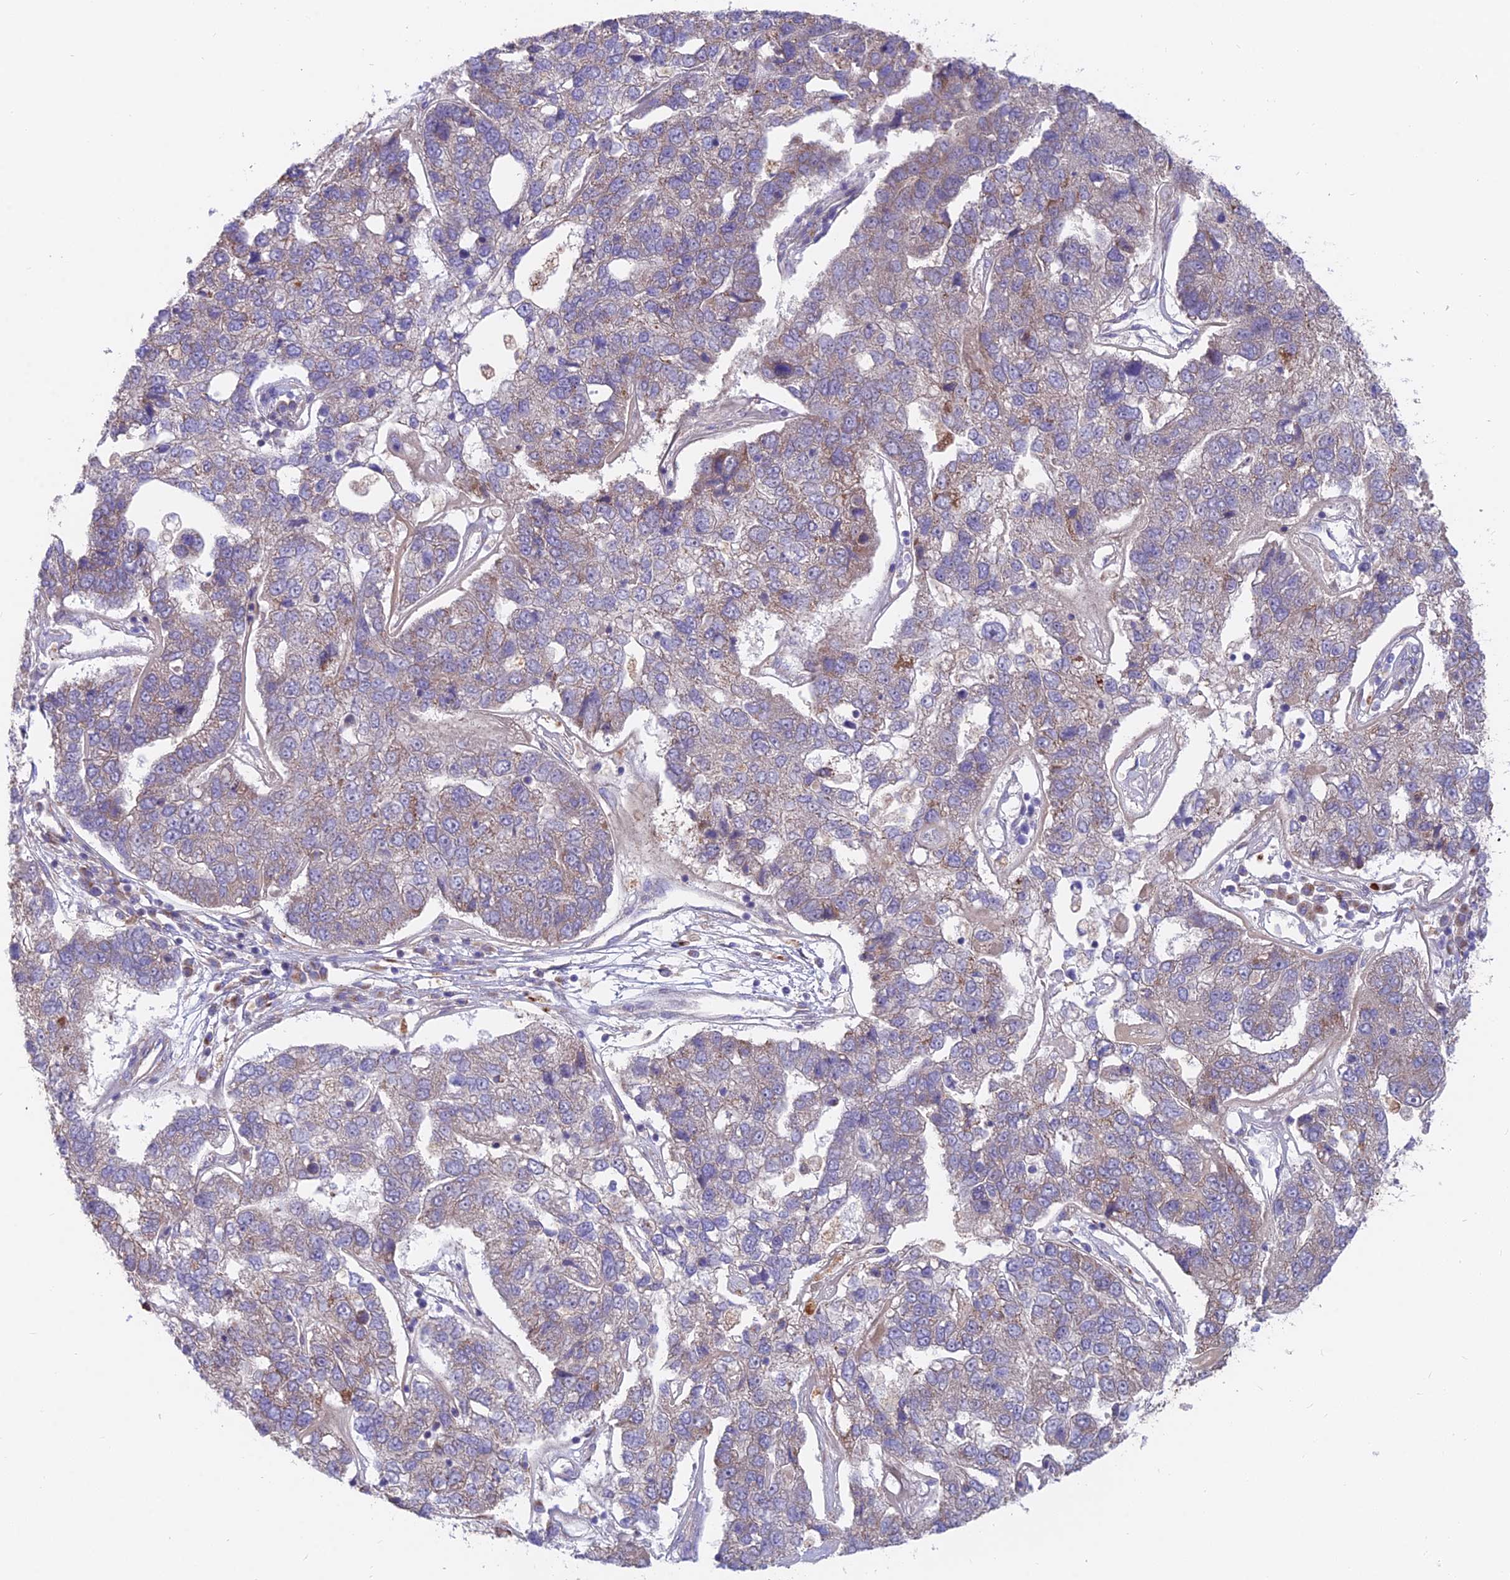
{"staining": {"intensity": "moderate", "quantity": "<25%", "location": "cytoplasmic/membranous"}, "tissue": "pancreatic cancer", "cell_type": "Tumor cells", "image_type": "cancer", "snomed": [{"axis": "morphology", "description": "Adenocarcinoma, NOS"}, {"axis": "topography", "description": "Pancreas"}], "caption": "Moderate cytoplasmic/membranous protein staining is identified in about <25% of tumor cells in adenocarcinoma (pancreatic).", "gene": "TBC1D20", "patient": {"sex": "female", "age": 61}}